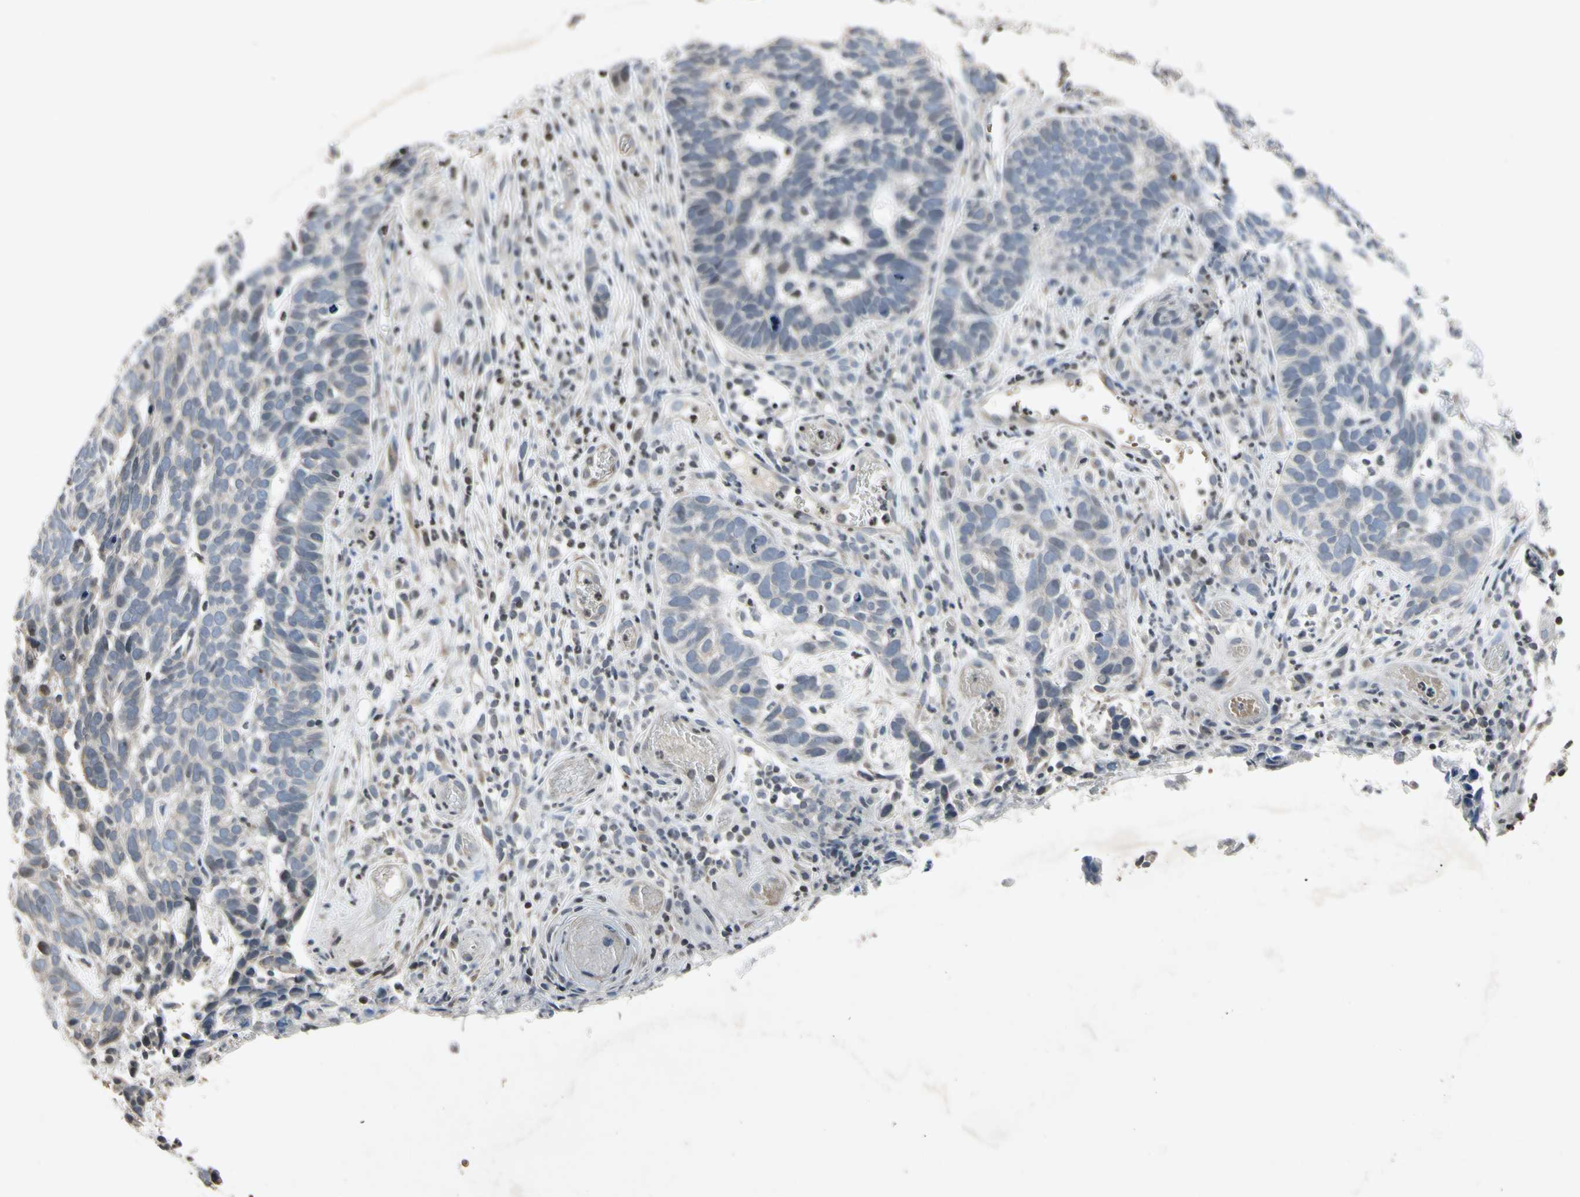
{"staining": {"intensity": "negative", "quantity": "none", "location": "none"}, "tissue": "skin cancer", "cell_type": "Tumor cells", "image_type": "cancer", "snomed": [{"axis": "morphology", "description": "Basal cell carcinoma"}, {"axis": "topography", "description": "Skin"}], "caption": "Skin basal cell carcinoma was stained to show a protein in brown. There is no significant expression in tumor cells.", "gene": "ARG1", "patient": {"sex": "male", "age": 87}}